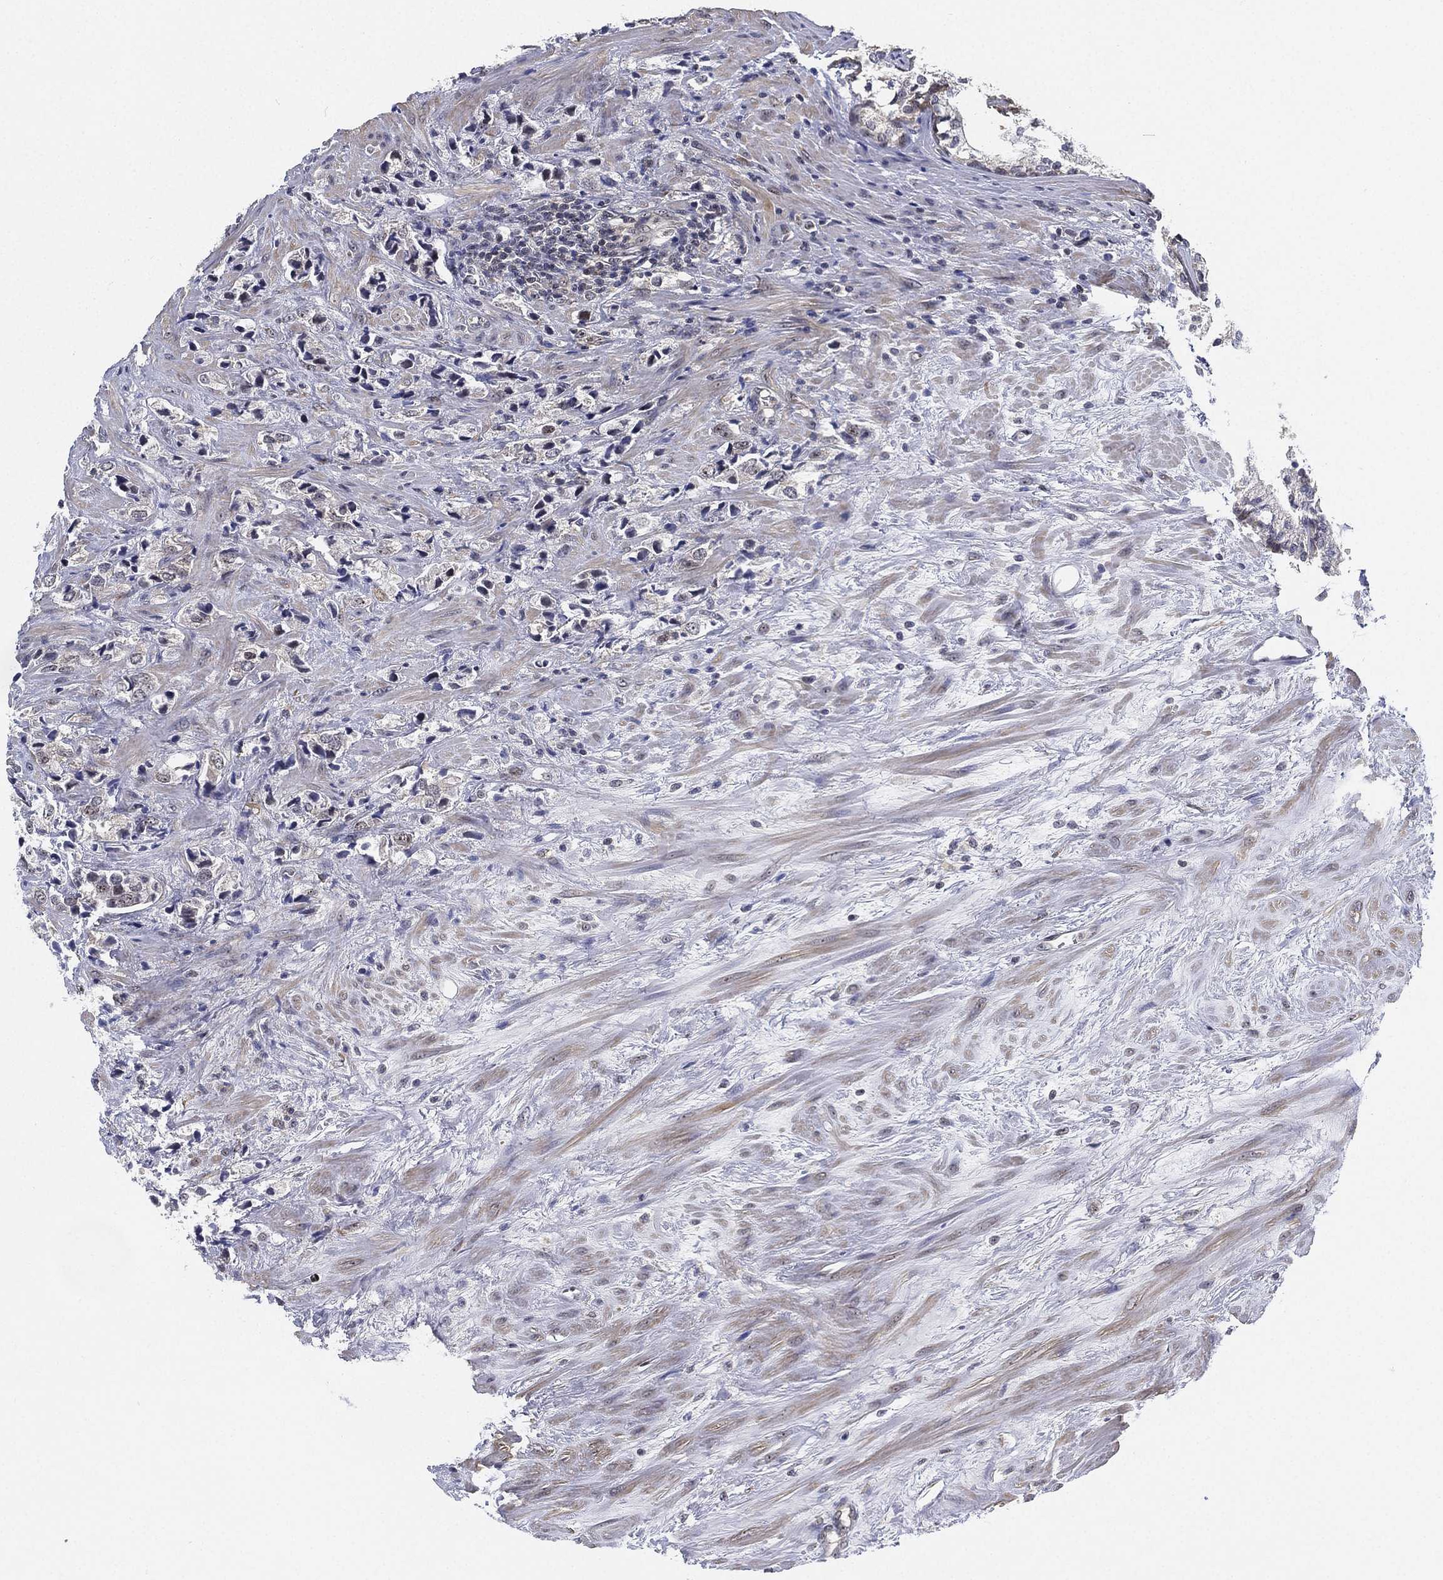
{"staining": {"intensity": "negative", "quantity": "none", "location": "none"}, "tissue": "prostate cancer", "cell_type": "Tumor cells", "image_type": "cancer", "snomed": [{"axis": "morphology", "description": "Adenocarcinoma, NOS"}, {"axis": "topography", "description": "Prostate and seminal vesicle, NOS"}], "caption": "IHC photomicrograph of neoplastic tissue: prostate adenocarcinoma stained with DAB (3,3'-diaminobenzidine) exhibits no significant protein expression in tumor cells. The staining is performed using DAB brown chromogen with nuclei counter-stained in using hematoxylin.", "gene": "PPP1R16B", "patient": {"sex": "male", "age": 63}}